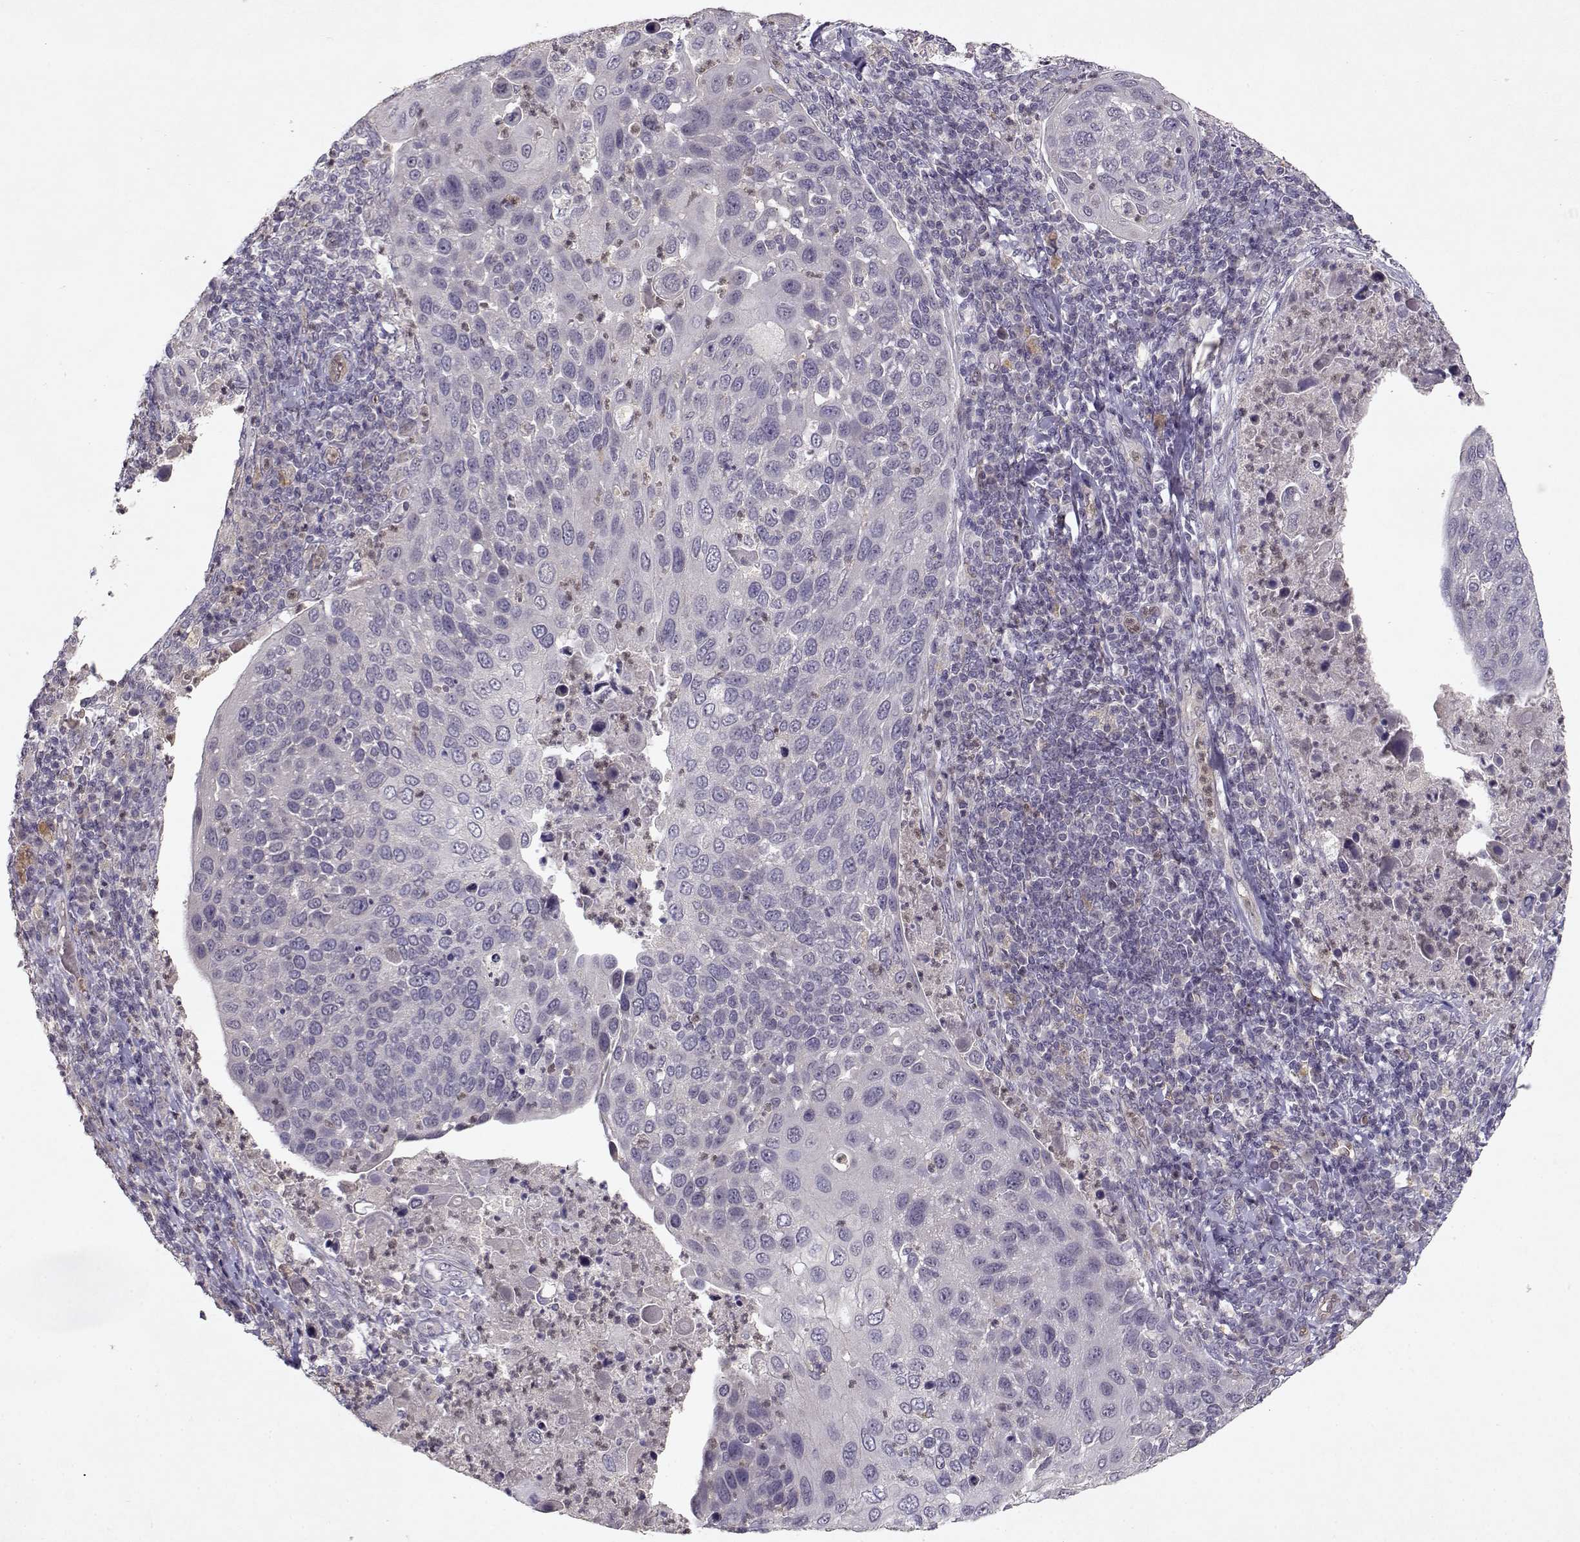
{"staining": {"intensity": "negative", "quantity": "none", "location": "none"}, "tissue": "cervical cancer", "cell_type": "Tumor cells", "image_type": "cancer", "snomed": [{"axis": "morphology", "description": "Squamous cell carcinoma, NOS"}, {"axis": "topography", "description": "Cervix"}], "caption": "An image of human squamous cell carcinoma (cervical) is negative for staining in tumor cells. (Stains: DAB immunohistochemistry with hematoxylin counter stain, Microscopy: brightfield microscopy at high magnification).", "gene": "BMX", "patient": {"sex": "female", "age": 54}}